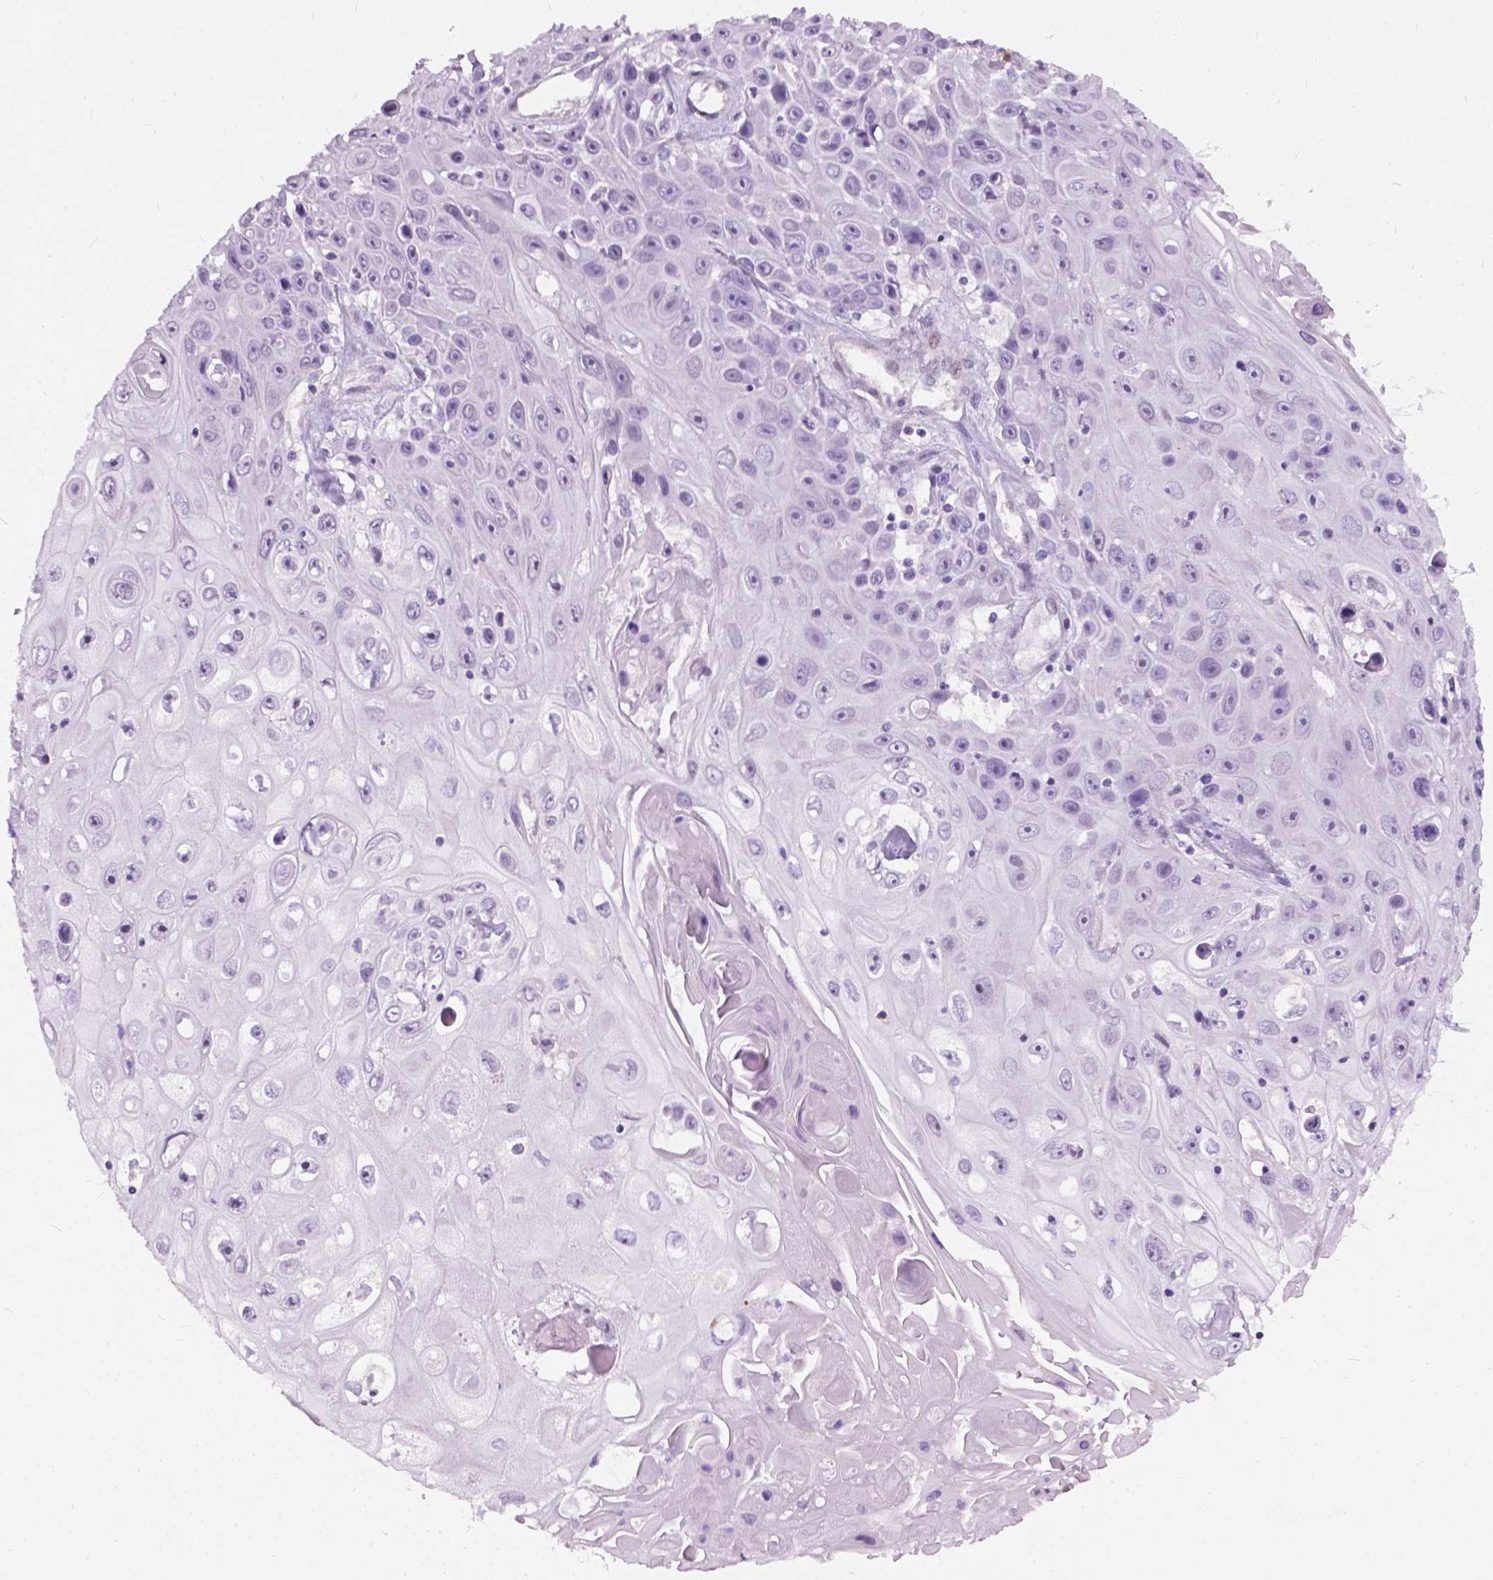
{"staining": {"intensity": "negative", "quantity": "none", "location": "none"}, "tissue": "skin cancer", "cell_type": "Tumor cells", "image_type": "cancer", "snomed": [{"axis": "morphology", "description": "Squamous cell carcinoma, NOS"}, {"axis": "topography", "description": "Skin"}], "caption": "Protein analysis of skin cancer (squamous cell carcinoma) reveals no significant staining in tumor cells.", "gene": "AXDND1", "patient": {"sex": "male", "age": 82}}